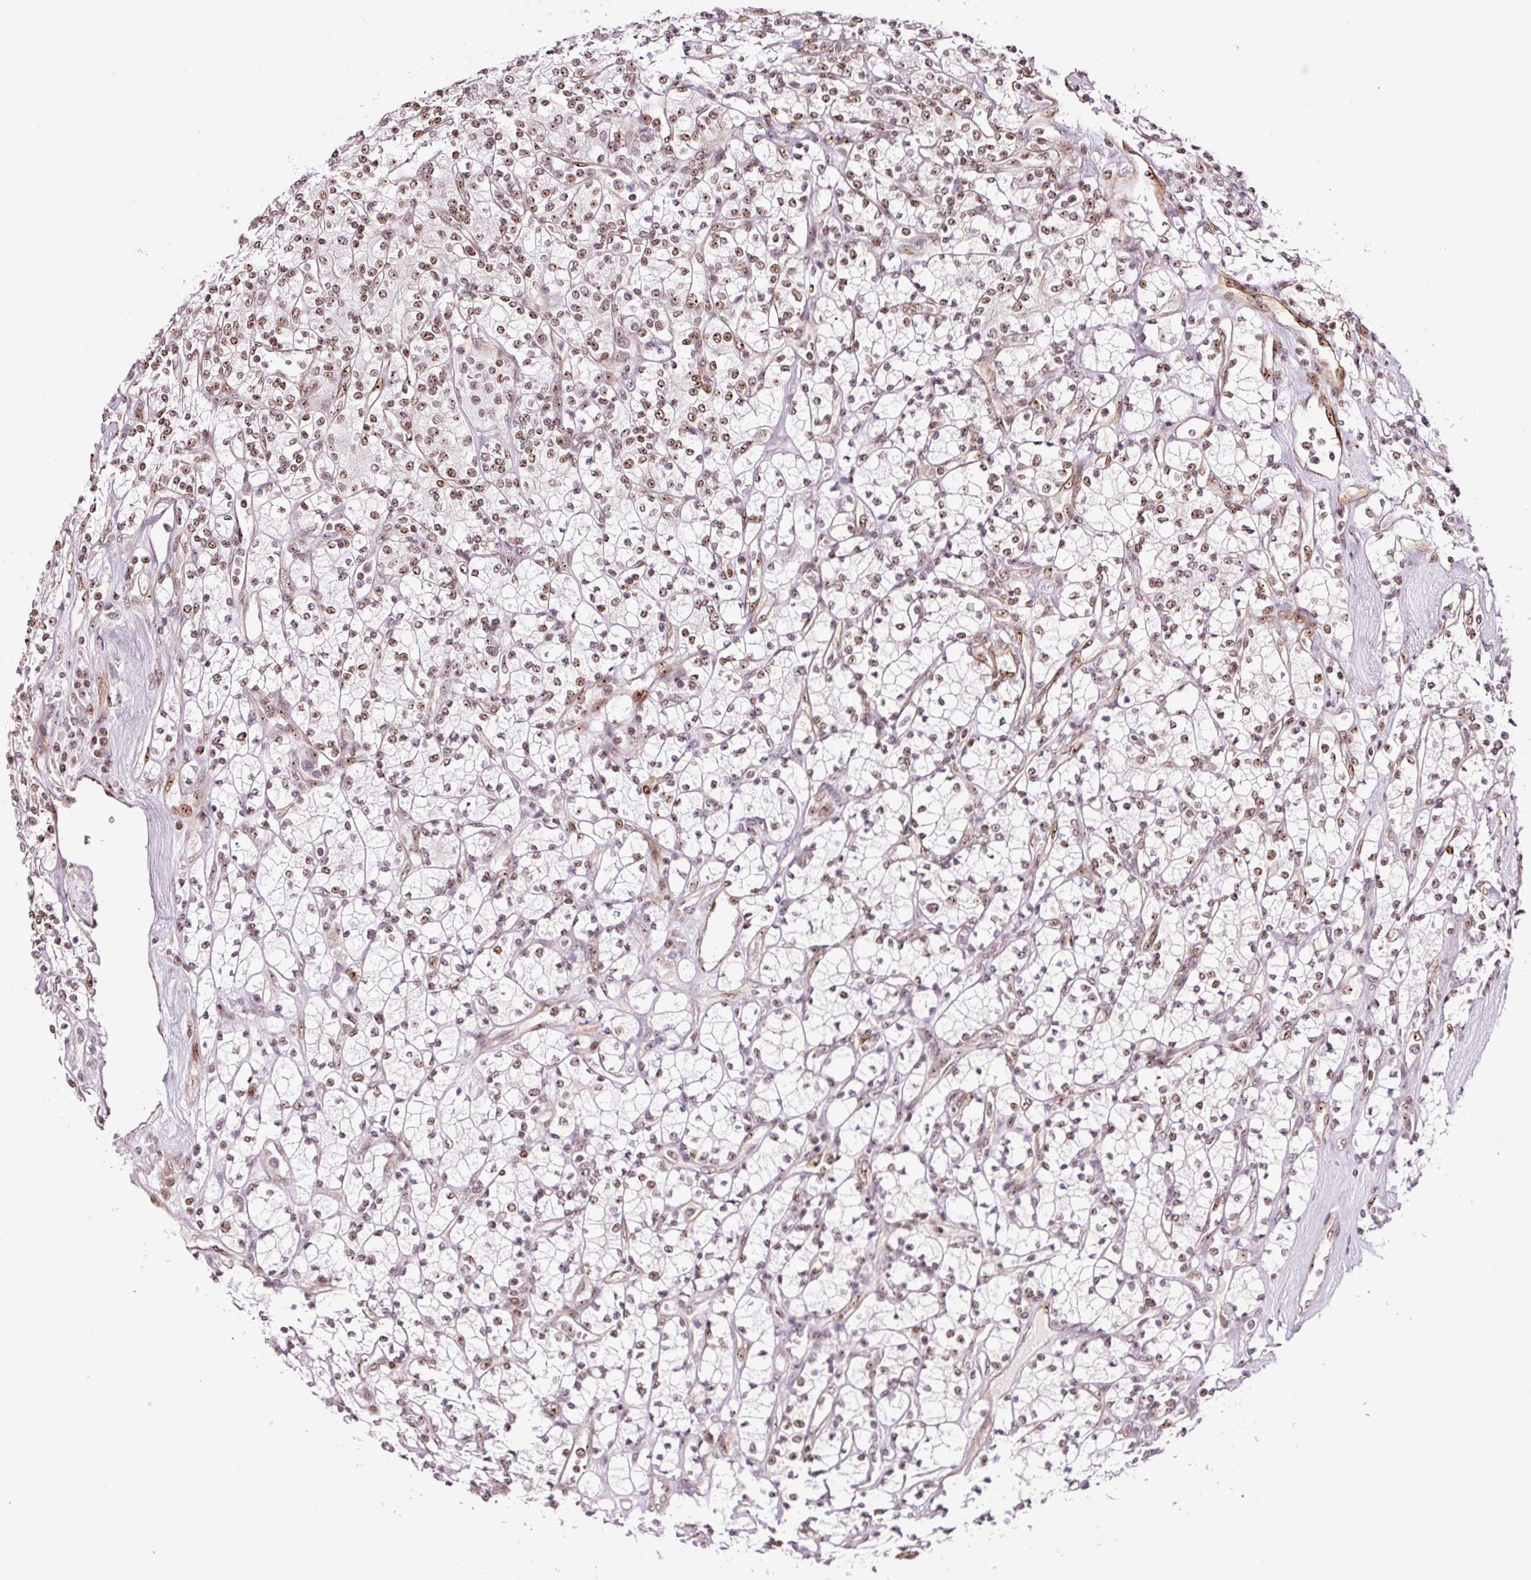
{"staining": {"intensity": "moderate", "quantity": "<25%", "location": "nuclear"}, "tissue": "renal cancer", "cell_type": "Tumor cells", "image_type": "cancer", "snomed": [{"axis": "morphology", "description": "Adenocarcinoma, NOS"}, {"axis": "topography", "description": "Kidney"}], "caption": "Renal cancer (adenocarcinoma) stained with a protein marker exhibits moderate staining in tumor cells.", "gene": "GNL3", "patient": {"sex": "male", "age": 77}}